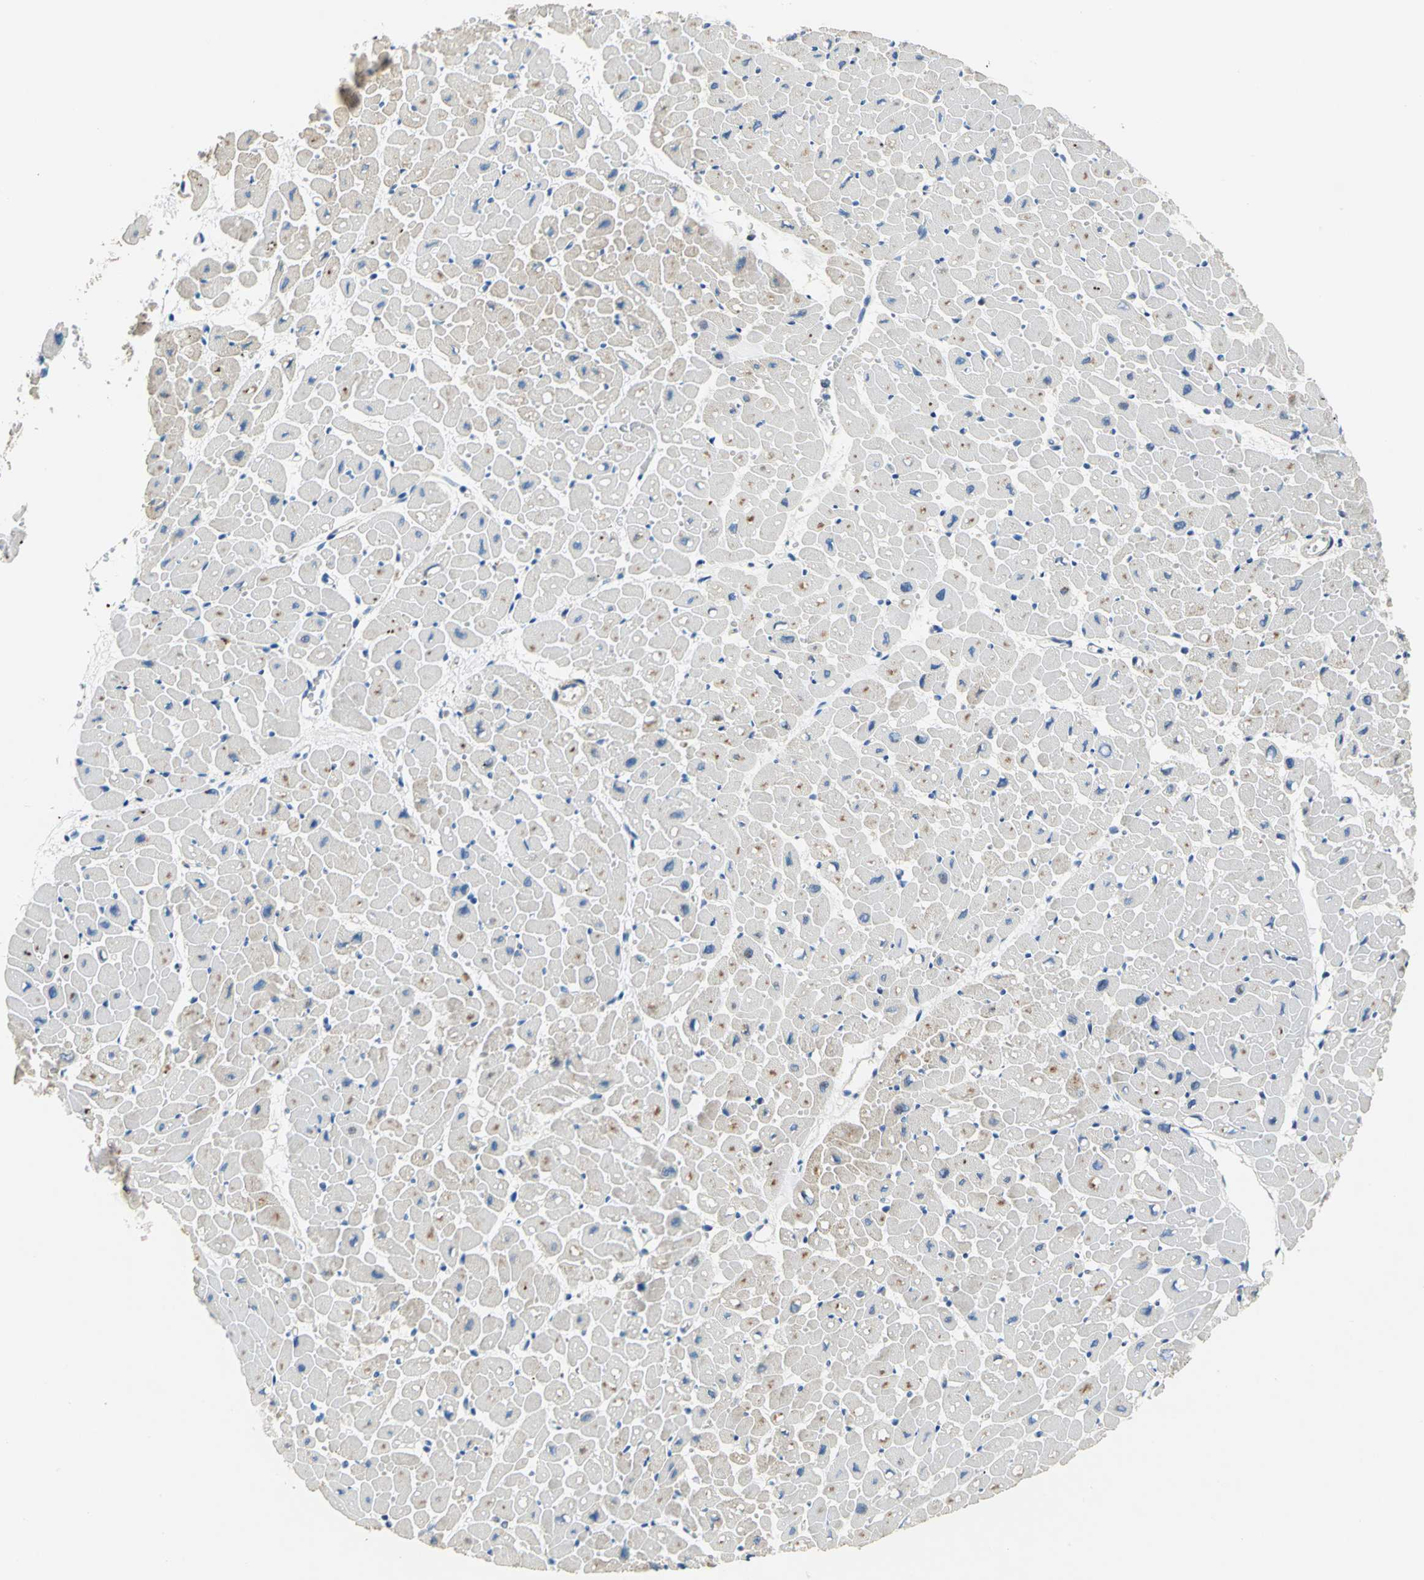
{"staining": {"intensity": "moderate", "quantity": "25%-75%", "location": "cytoplasmic/membranous"}, "tissue": "heart muscle", "cell_type": "Cardiomyocytes", "image_type": "normal", "snomed": [{"axis": "morphology", "description": "Normal tissue, NOS"}, {"axis": "topography", "description": "Heart"}], "caption": "High-power microscopy captured an IHC image of unremarkable heart muscle, revealing moderate cytoplasmic/membranous staining in about 25%-75% of cardiomyocytes.", "gene": "DDX3X", "patient": {"sex": "male", "age": 45}}